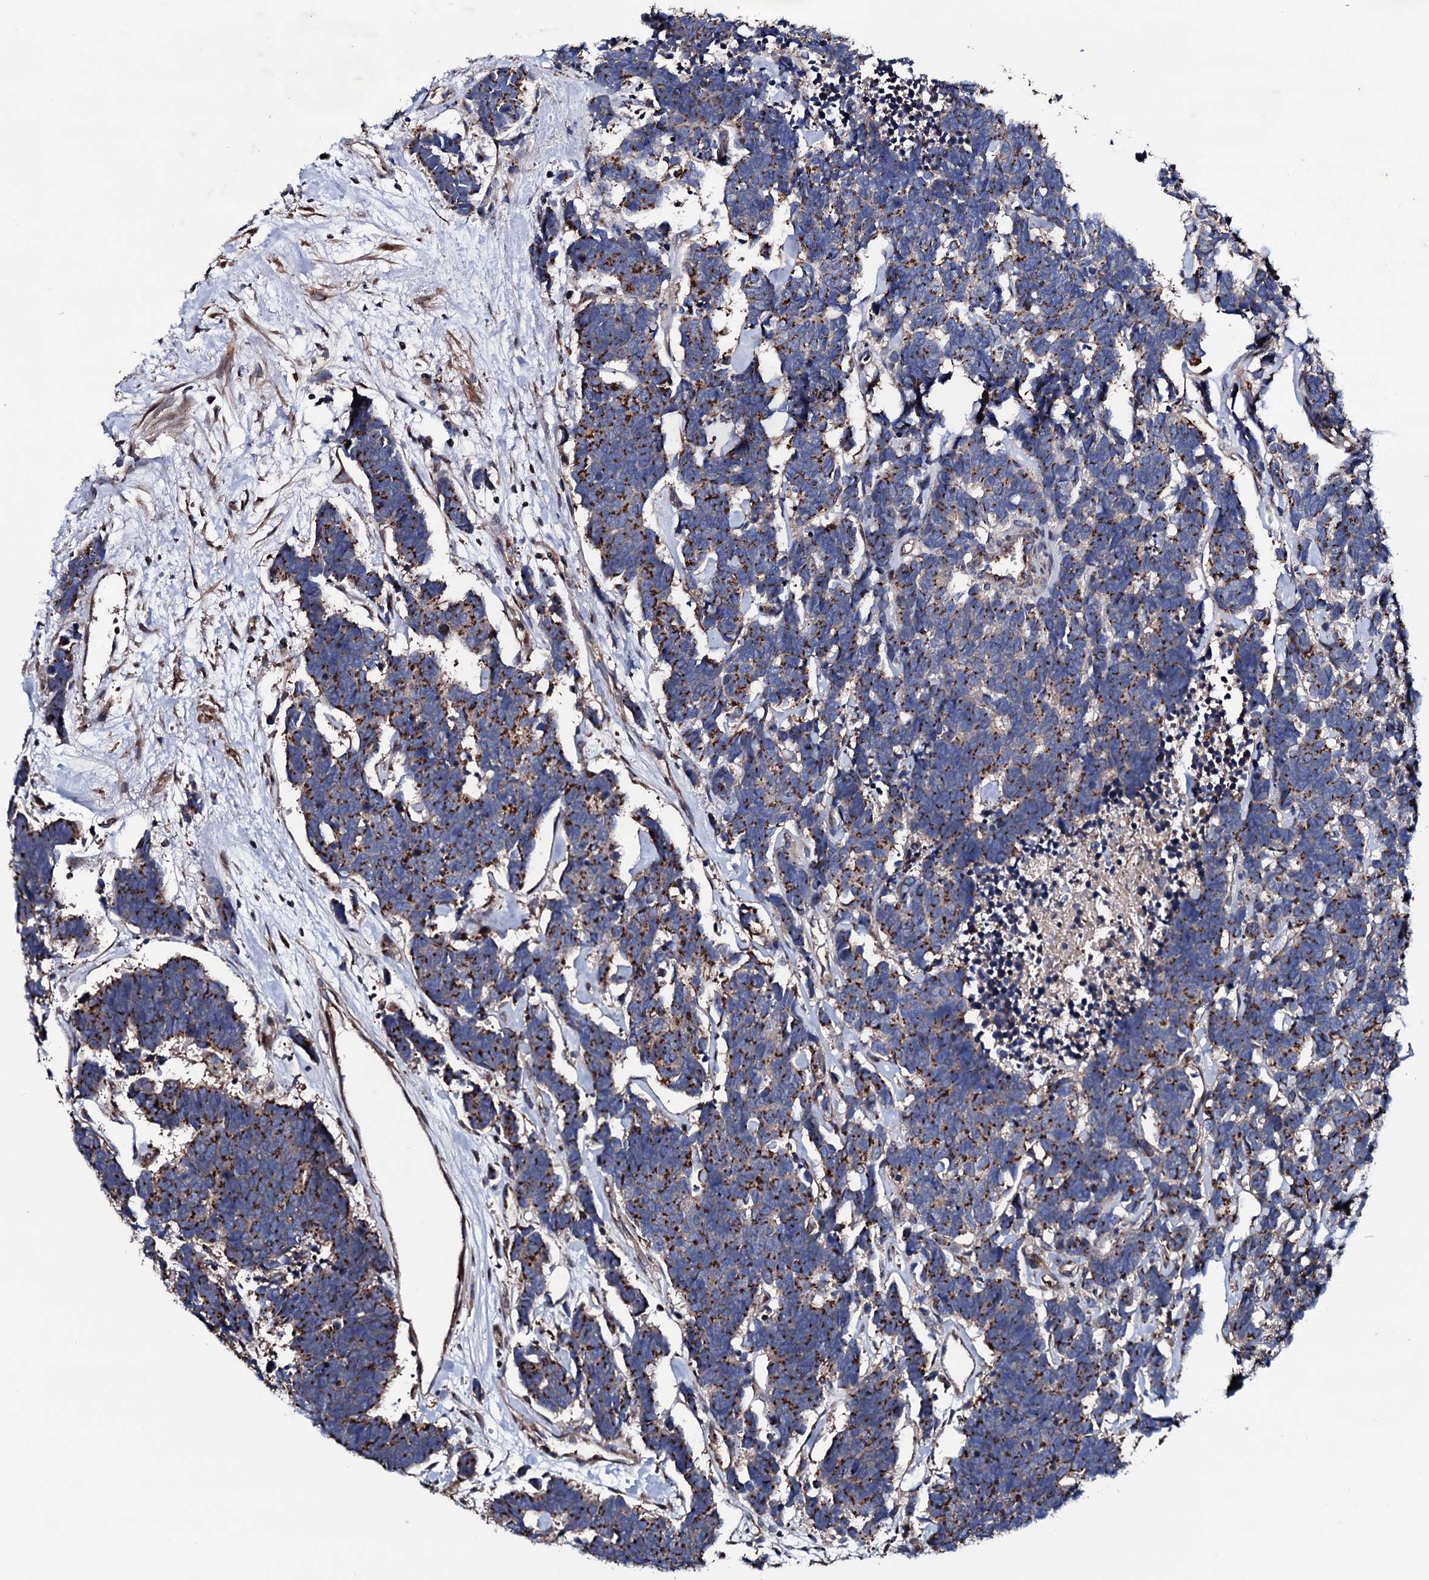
{"staining": {"intensity": "moderate", "quantity": "25%-75%", "location": "cytoplasmic/membranous"}, "tissue": "carcinoid", "cell_type": "Tumor cells", "image_type": "cancer", "snomed": [{"axis": "morphology", "description": "Carcinoma, NOS"}, {"axis": "morphology", "description": "Carcinoid, malignant, NOS"}, {"axis": "topography", "description": "Urinary bladder"}], "caption": "Carcinoid stained for a protein (brown) reveals moderate cytoplasmic/membranous positive positivity in approximately 25%-75% of tumor cells.", "gene": "PLET1", "patient": {"sex": "male", "age": 57}}